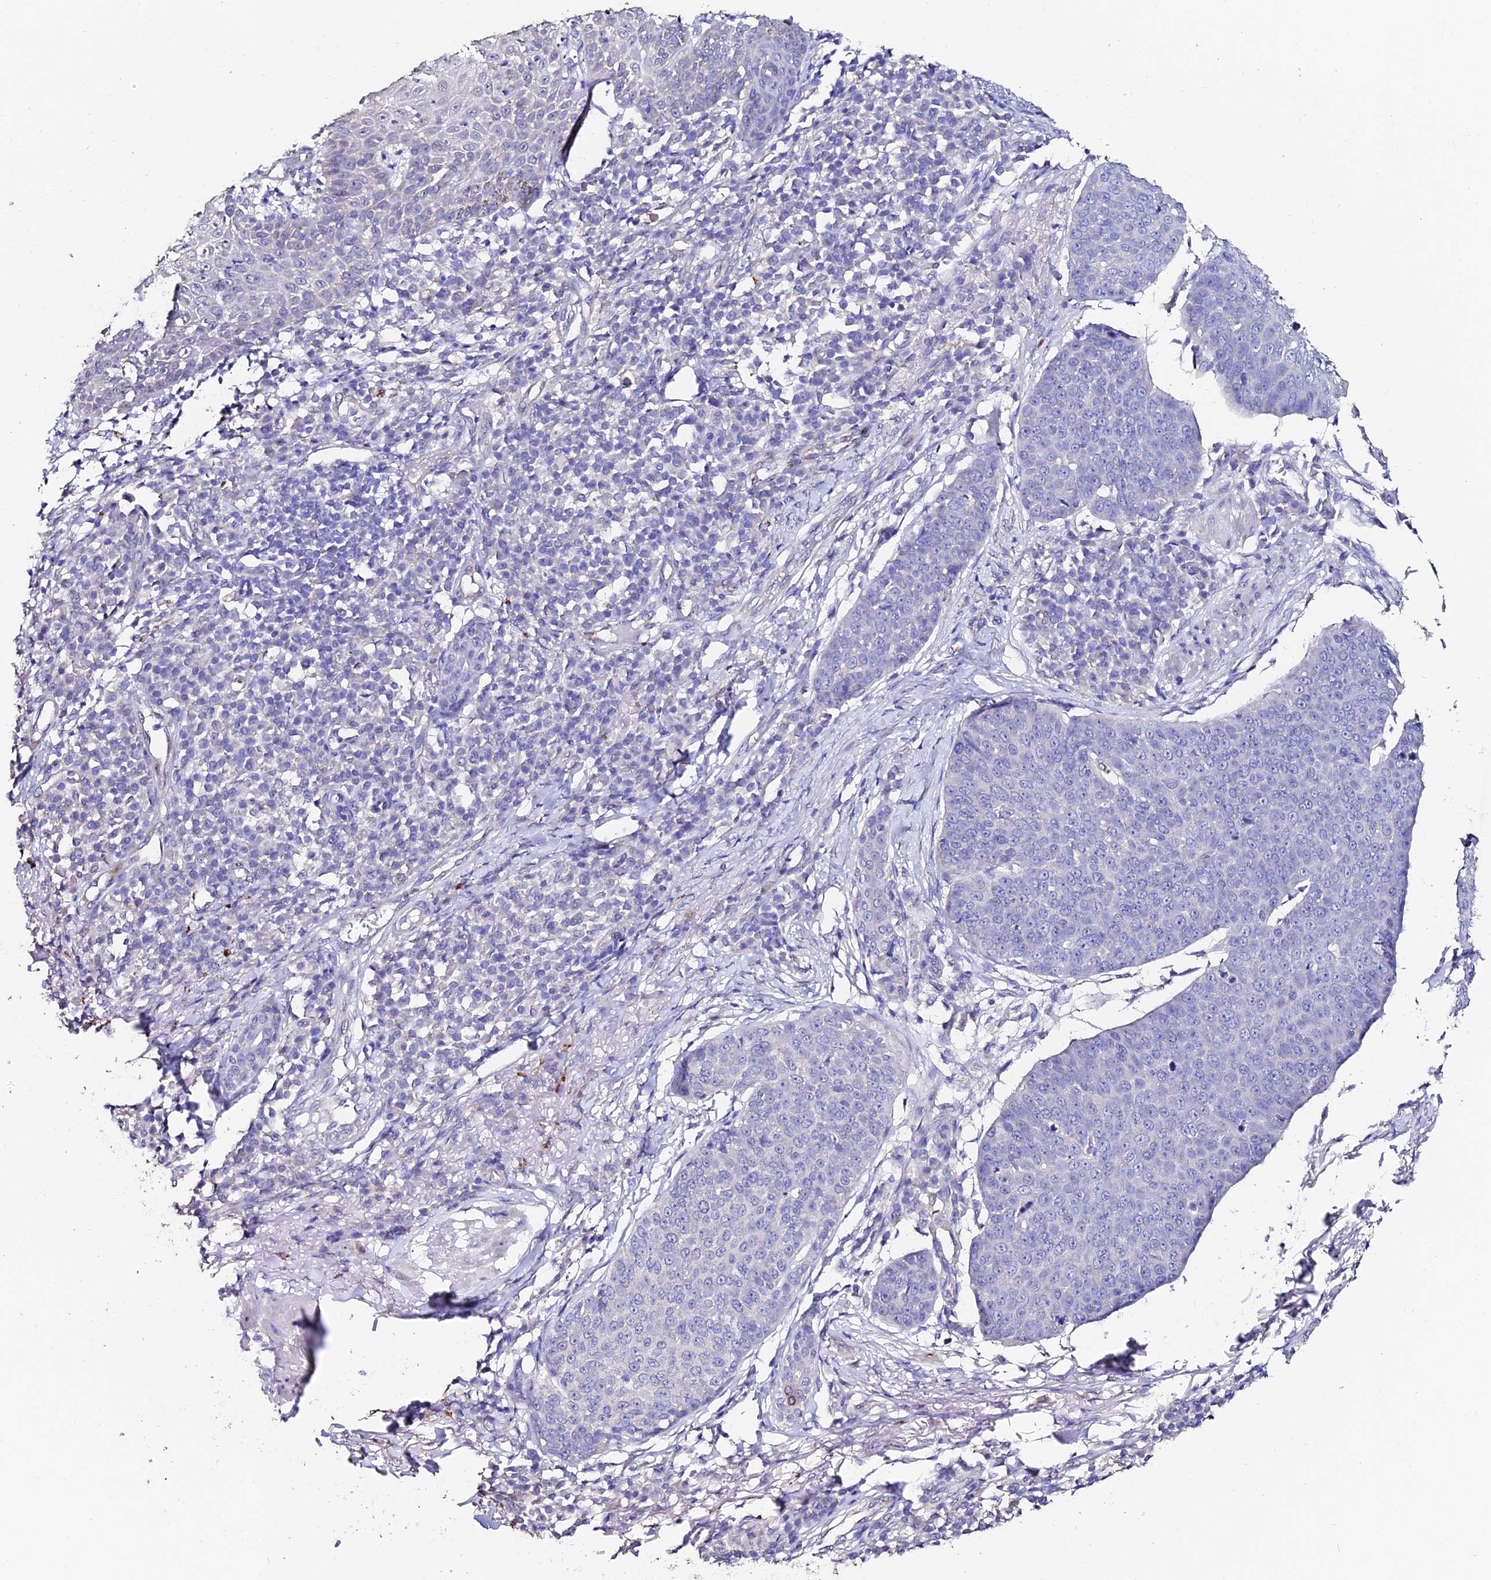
{"staining": {"intensity": "negative", "quantity": "none", "location": "none"}, "tissue": "skin cancer", "cell_type": "Tumor cells", "image_type": "cancer", "snomed": [{"axis": "morphology", "description": "Squamous cell carcinoma, NOS"}, {"axis": "topography", "description": "Skin"}], "caption": "DAB (3,3'-diaminobenzidine) immunohistochemical staining of human skin squamous cell carcinoma reveals no significant positivity in tumor cells.", "gene": "ESM1", "patient": {"sex": "male", "age": 71}}